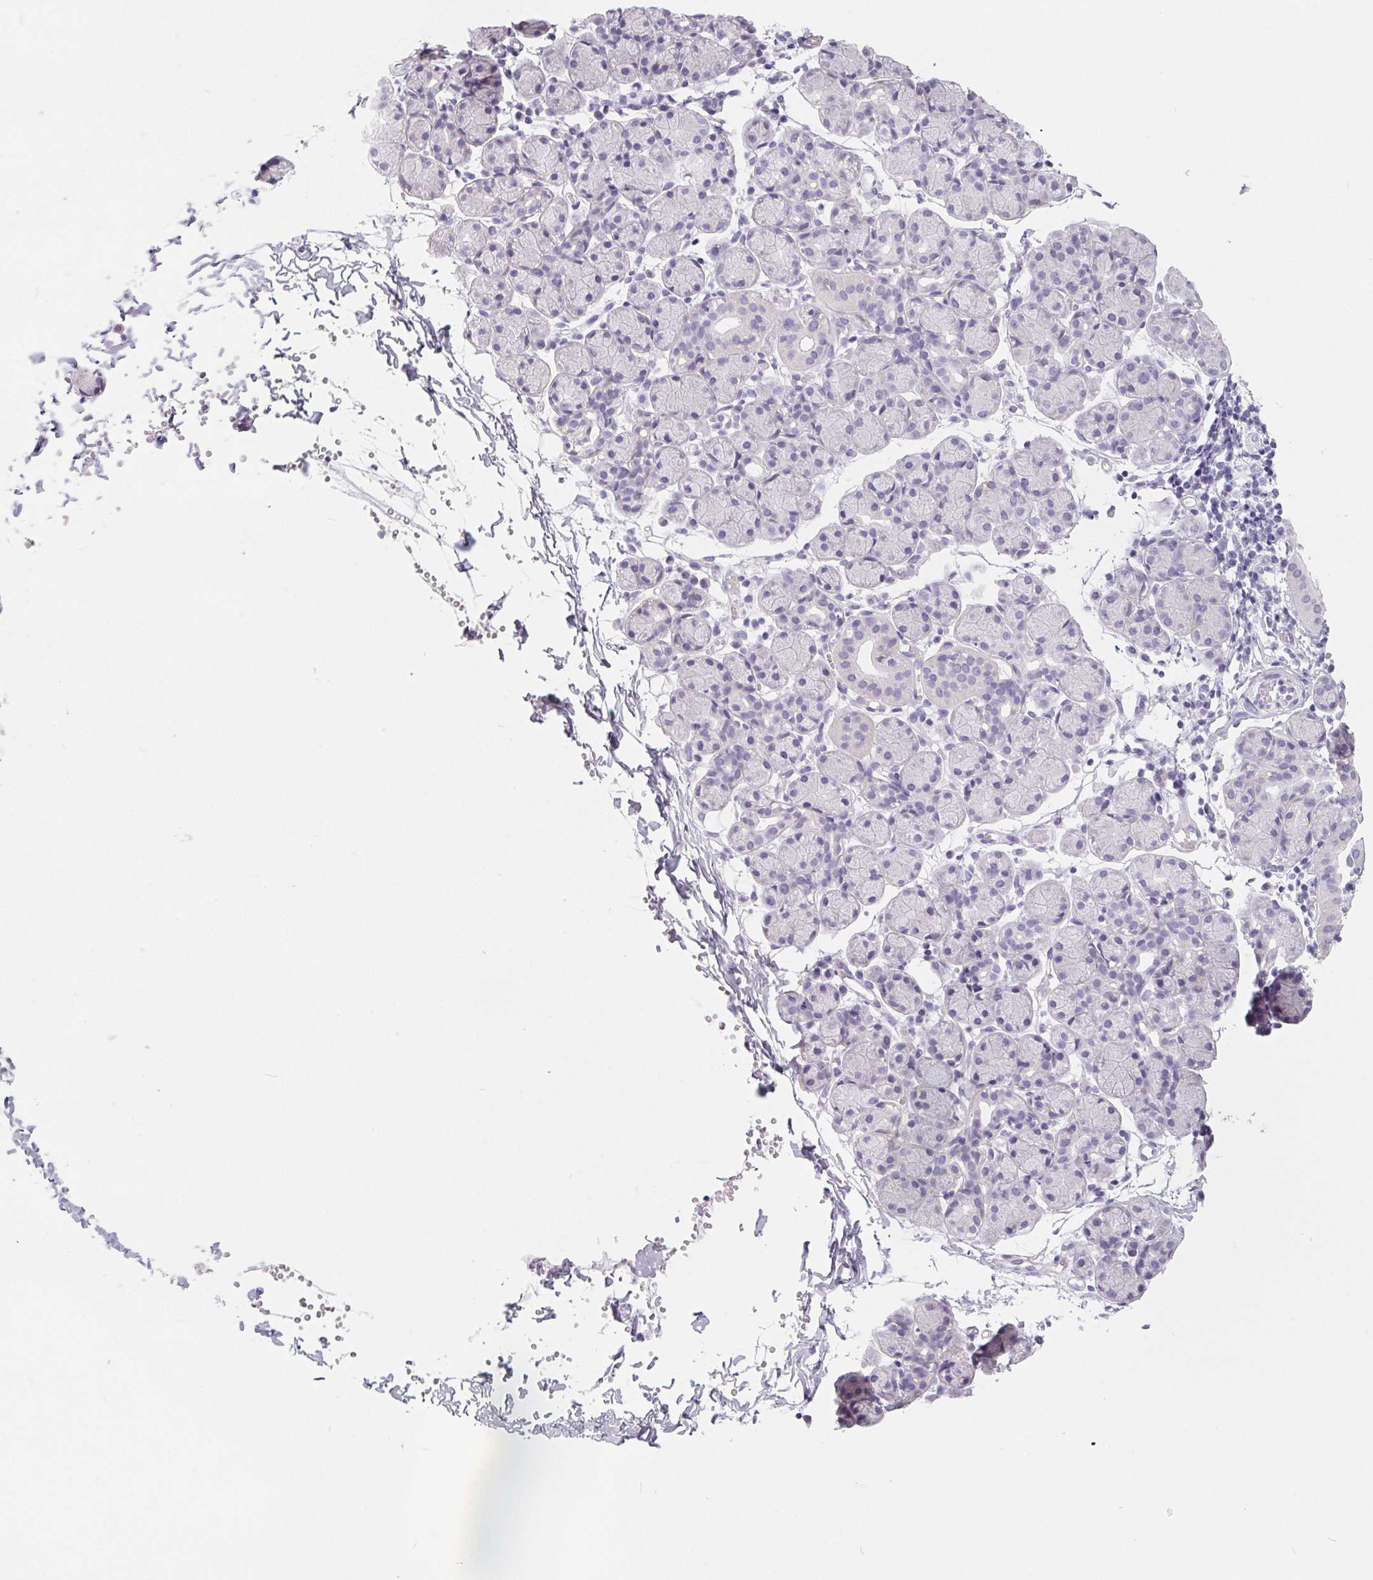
{"staining": {"intensity": "negative", "quantity": "none", "location": "none"}, "tissue": "salivary gland", "cell_type": "Glandular cells", "image_type": "normal", "snomed": [{"axis": "morphology", "description": "Normal tissue, NOS"}, {"axis": "morphology", "description": "Inflammation, NOS"}, {"axis": "topography", "description": "Lymph node"}, {"axis": "topography", "description": "Salivary gland"}], "caption": "Immunohistochemical staining of benign salivary gland displays no significant positivity in glandular cells.", "gene": "FDX1", "patient": {"sex": "male", "age": 3}}